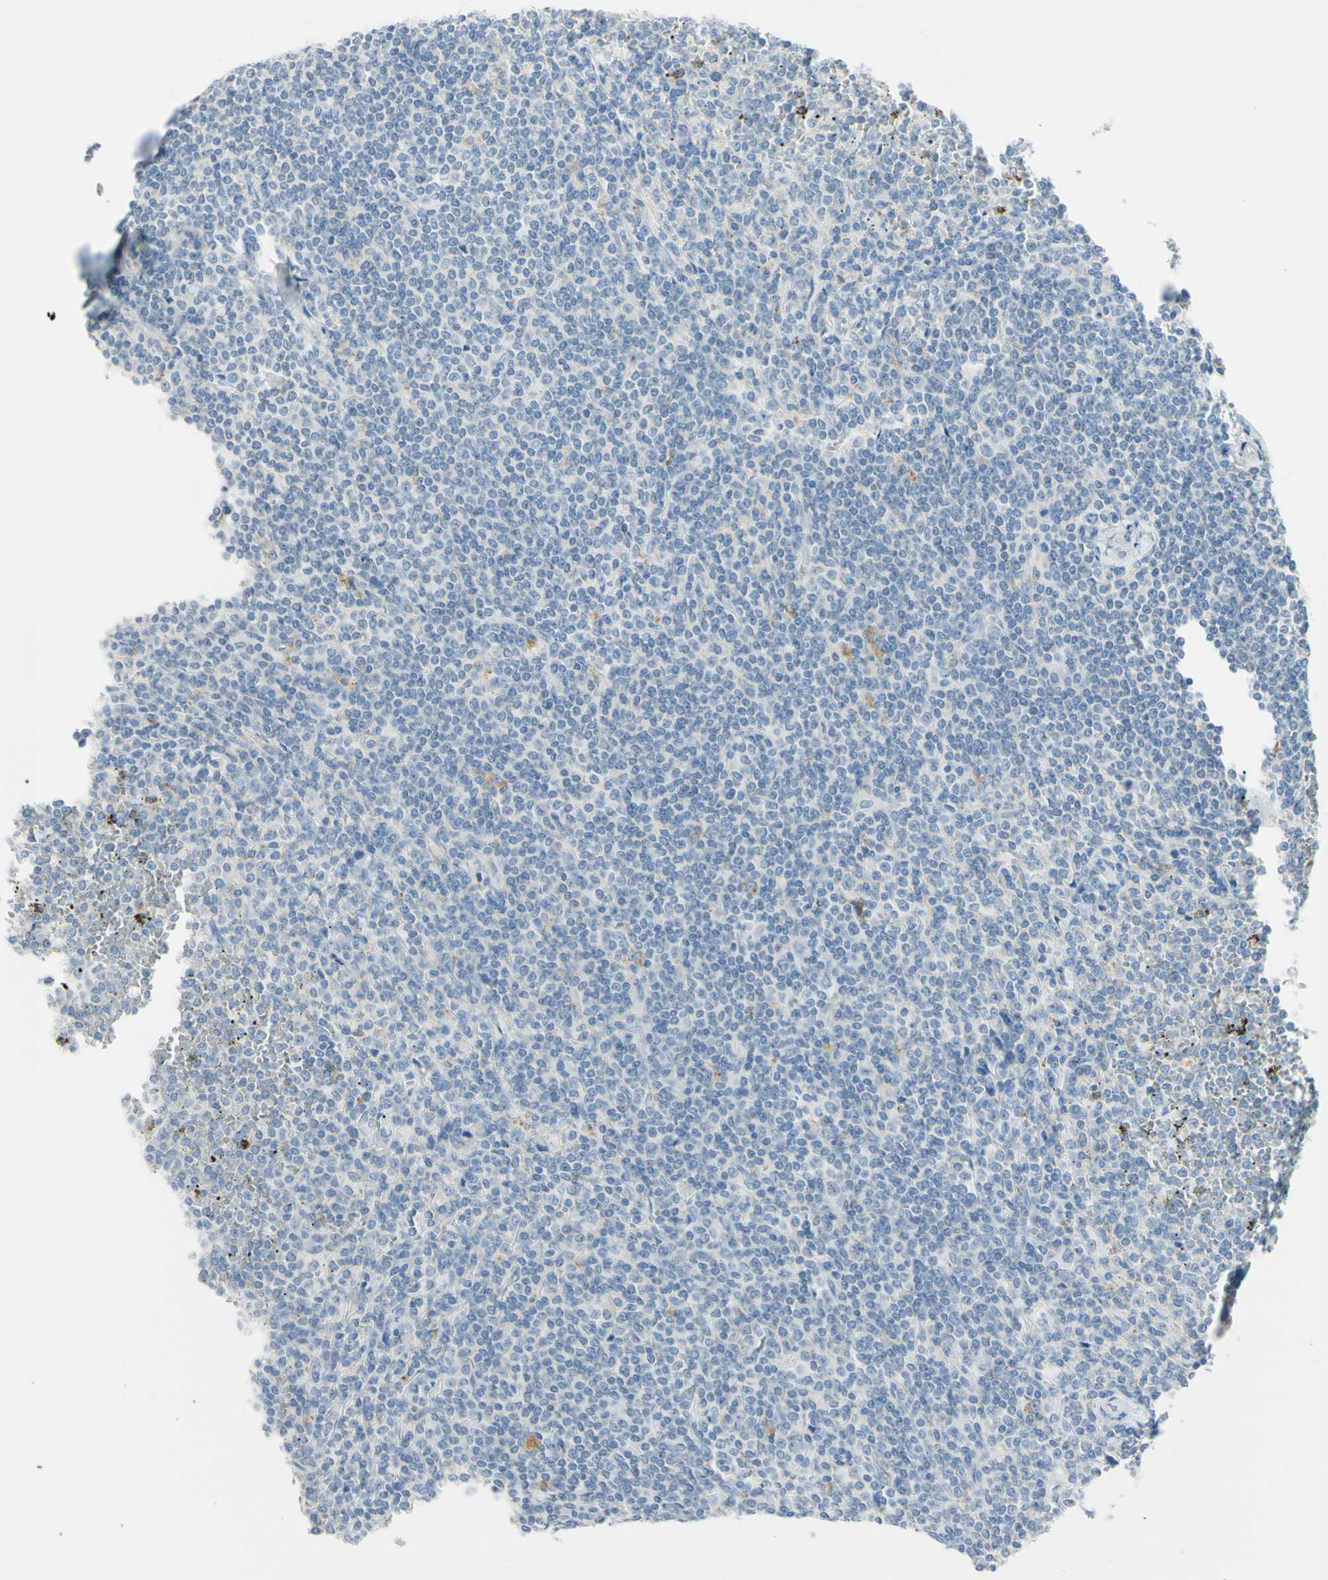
{"staining": {"intensity": "negative", "quantity": "none", "location": "none"}, "tissue": "lymphoma", "cell_type": "Tumor cells", "image_type": "cancer", "snomed": [{"axis": "morphology", "description": "Malignant lymphoma, non-Hodgkin's type, Low grade"}, {"axis": "topography", "description": "Spleen"}], "caption": "Immunohistochemical staining of lymphoma reveals no significant staining in tumor cells.", "gene": "TSPAN1", "patient": {"sex": "female", "age": 19}}